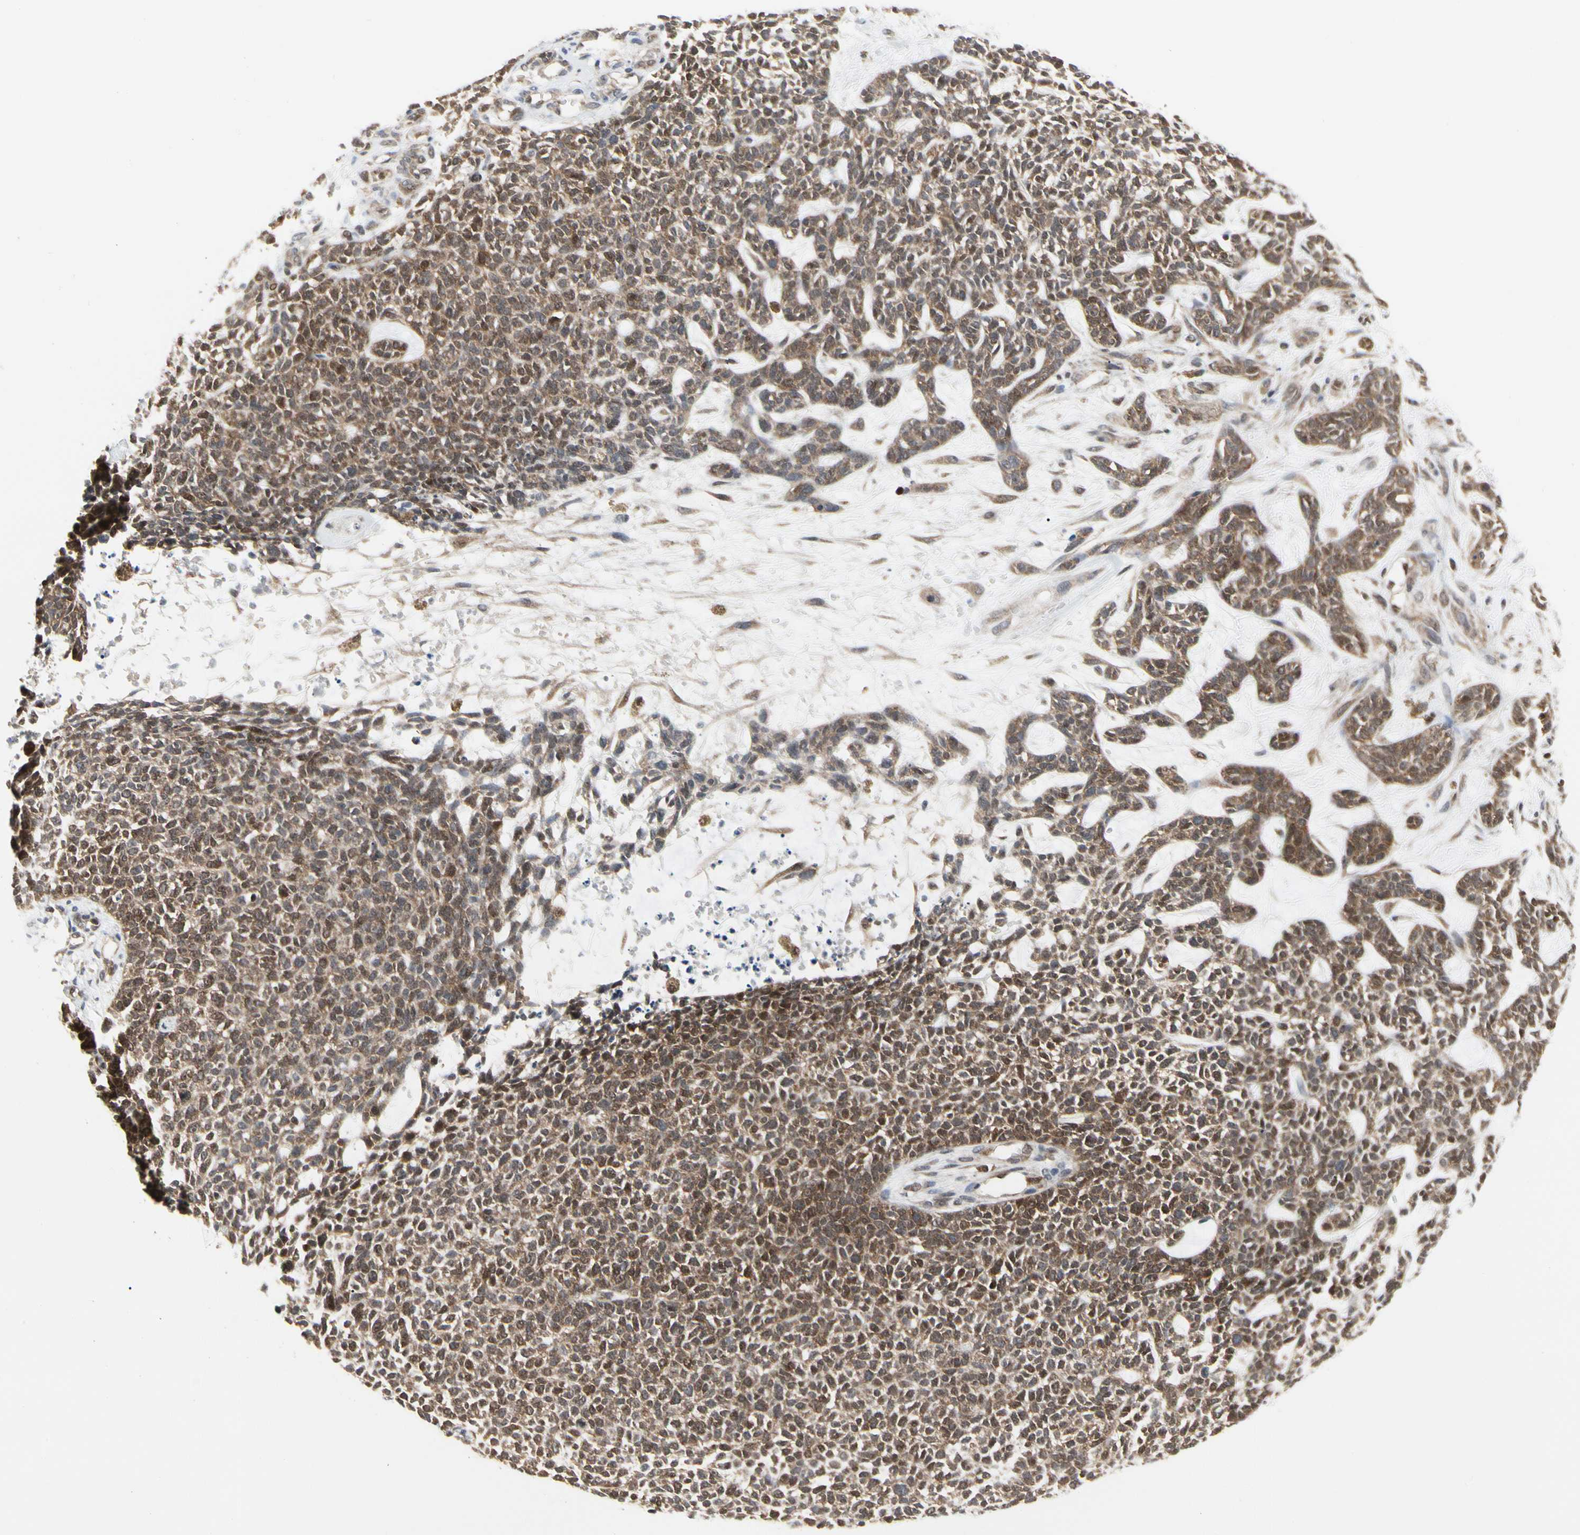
{"staining": {"intensity": "moderate", "quantity": ">75%", "location": "cytoplasmic/membranous,nuclear"}, "tissue": "skin cancer", "cell_type": "Tumor cells", "image_type": "cancer", "snomed": [{"axis": "morphology", "description": "Basal cell carcinoma"}, {"axis": "topography", "description": "Skin"}], "caption": "Immunohistochemical staining of human skin cancer exhibits medium levels of moderate cytoplasmic/membranous and nuclear protein positivity in approximately >75% of tumor cells. The staining was performed using DAB to visualize the protein expression in brown, while the nuclei were stained in blue with hematoxylin (Magnification: 20x).", "gene": "CDK5", "patient": {"sex": "female", "age": 84}}